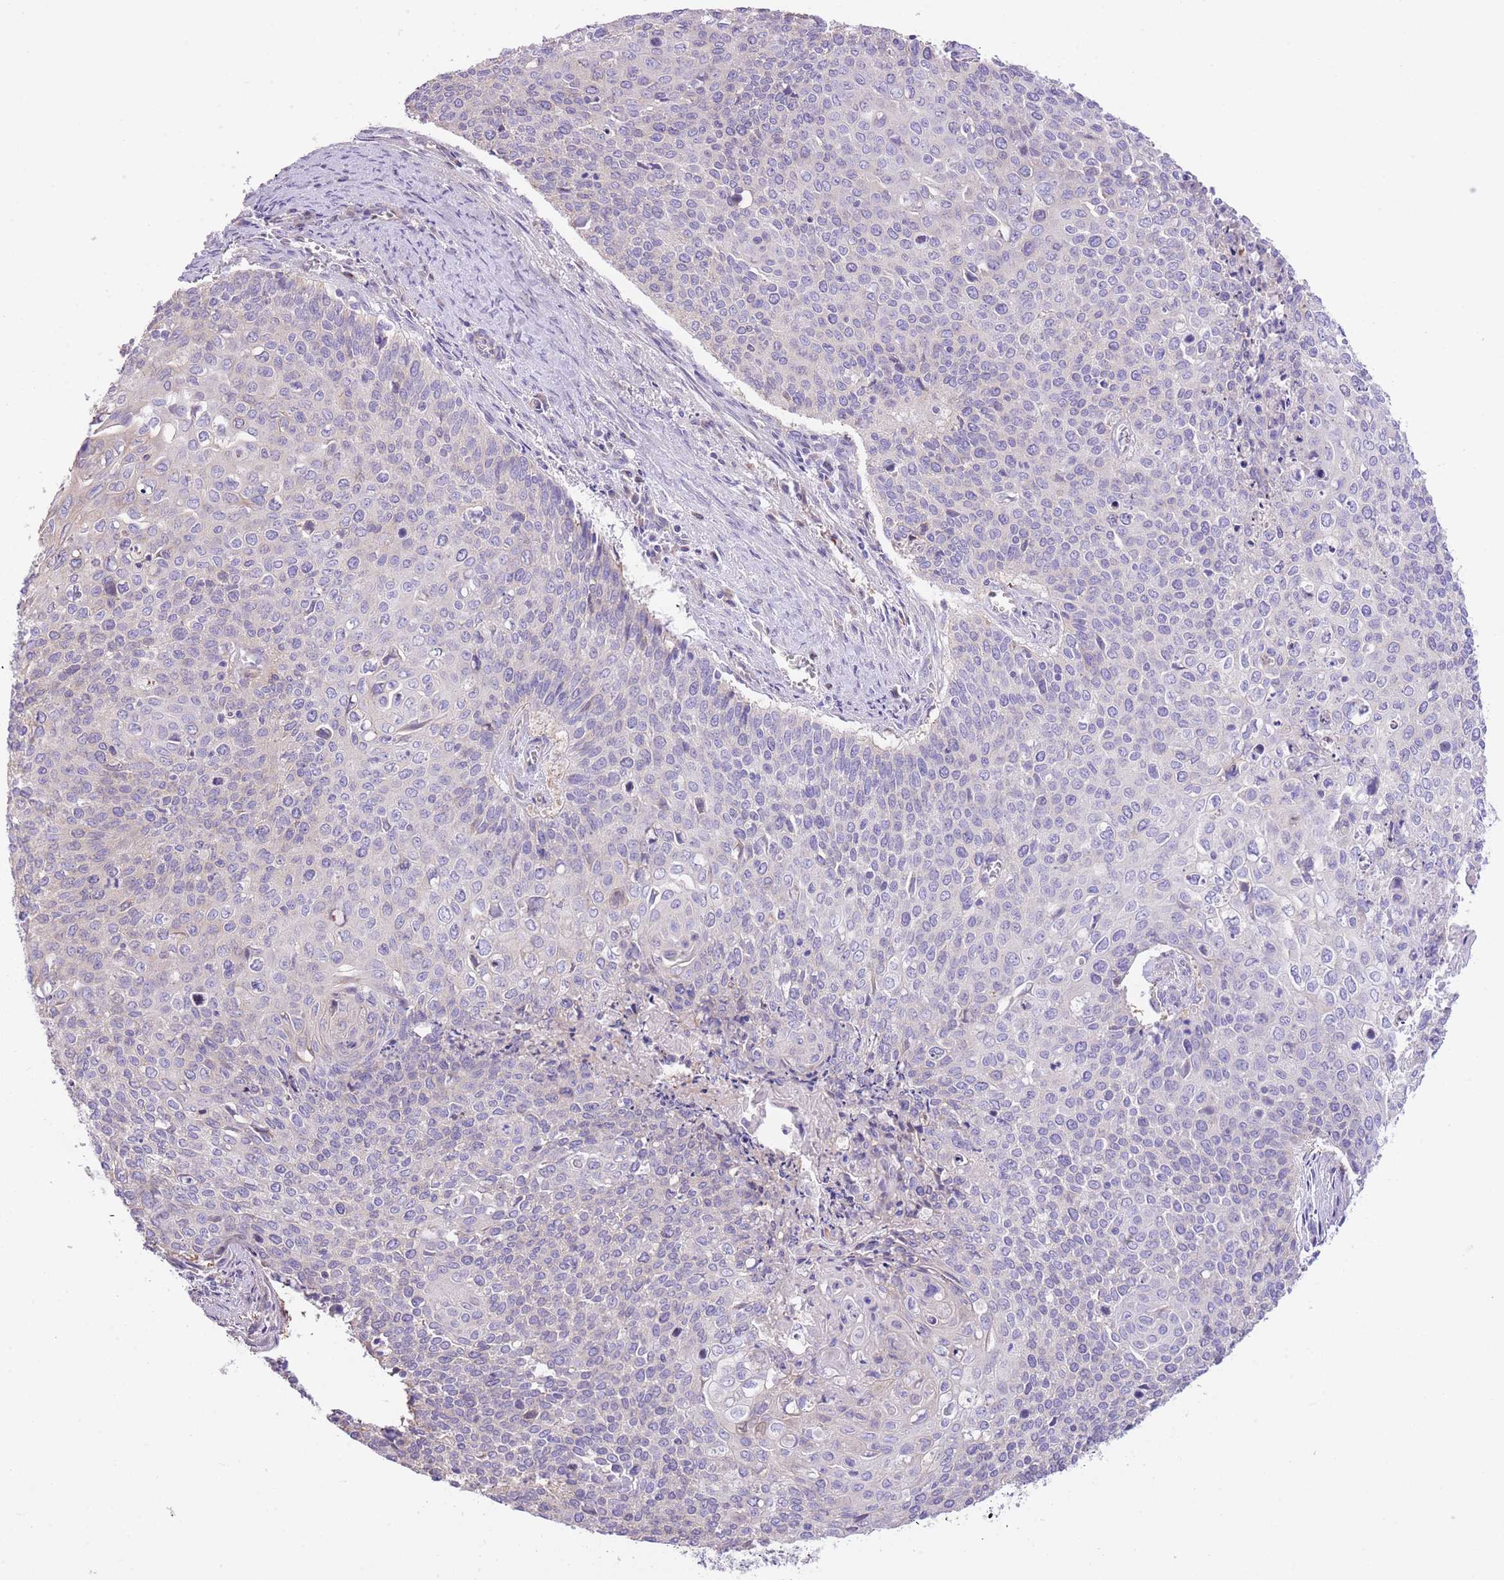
{"staining": {"intensity": "negative", "quantity": "none", "location": "none"}, "tissue": "cervical cancer", "cell_type": "Tumor cells", "image_type": "cancer", "snomed": [{"axis": "morphology", "description": "Squamous cell carcinoma, NOS"}, {"axis": "topography", "description": "Cervix"}], "caption": "This is an immunohistochemistry (IHC) image of human squamous cell carcinoma (cervical). There is no expression in tumor cells.", "gene": "RHOU", "patient": {"sex": "female", "age": 39}}